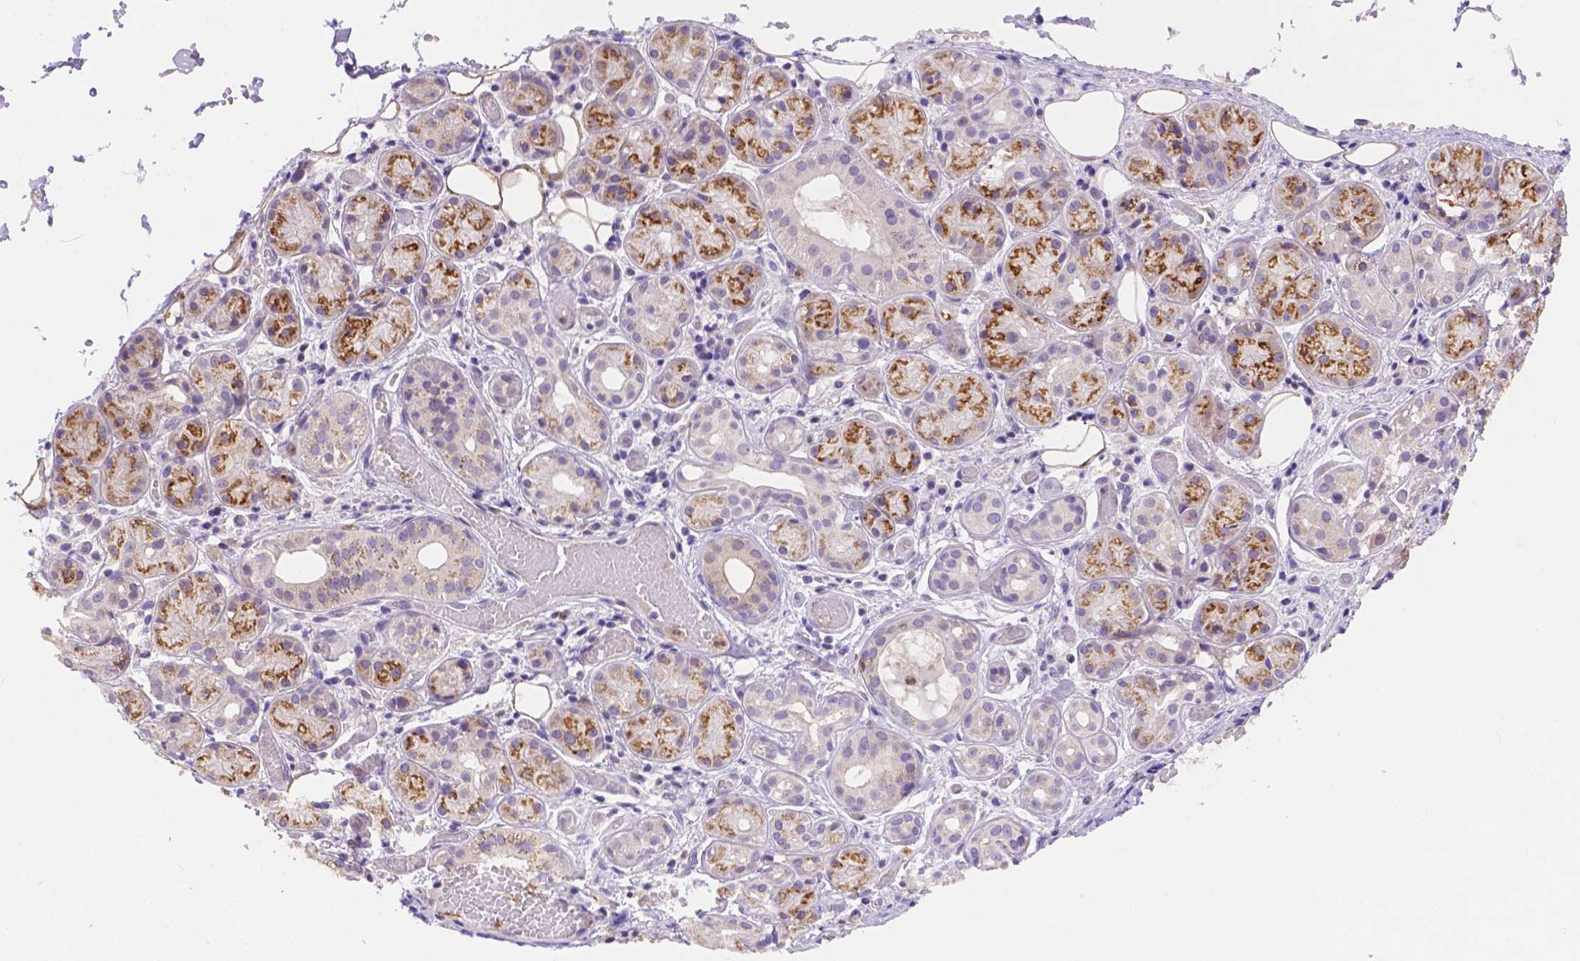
{"staining": {"intensity": "strong", "quantity": "25%-75%", "location": "cytoplasmic/membranous"}, "tissue": "salivary gland", "cell_type": "Glandular cells", "image_type": "normal", "snomed": [{"axis": "morphology", "description": "Normal tissue, NOS"}, {"axis": "topography", "description": "Salivary gland"}, {"axis": "topography", "description": "Peripheral nerve tissue"}], "caption": "There is high levels of strong cytoplasmic/membranous positivity in glandular cells of unremarkable salivary gland, as demonstrated by immunohistochemical staining (brown color).", "gene": "NXPE2", "patient": {"sex": "male", "age": 71}}